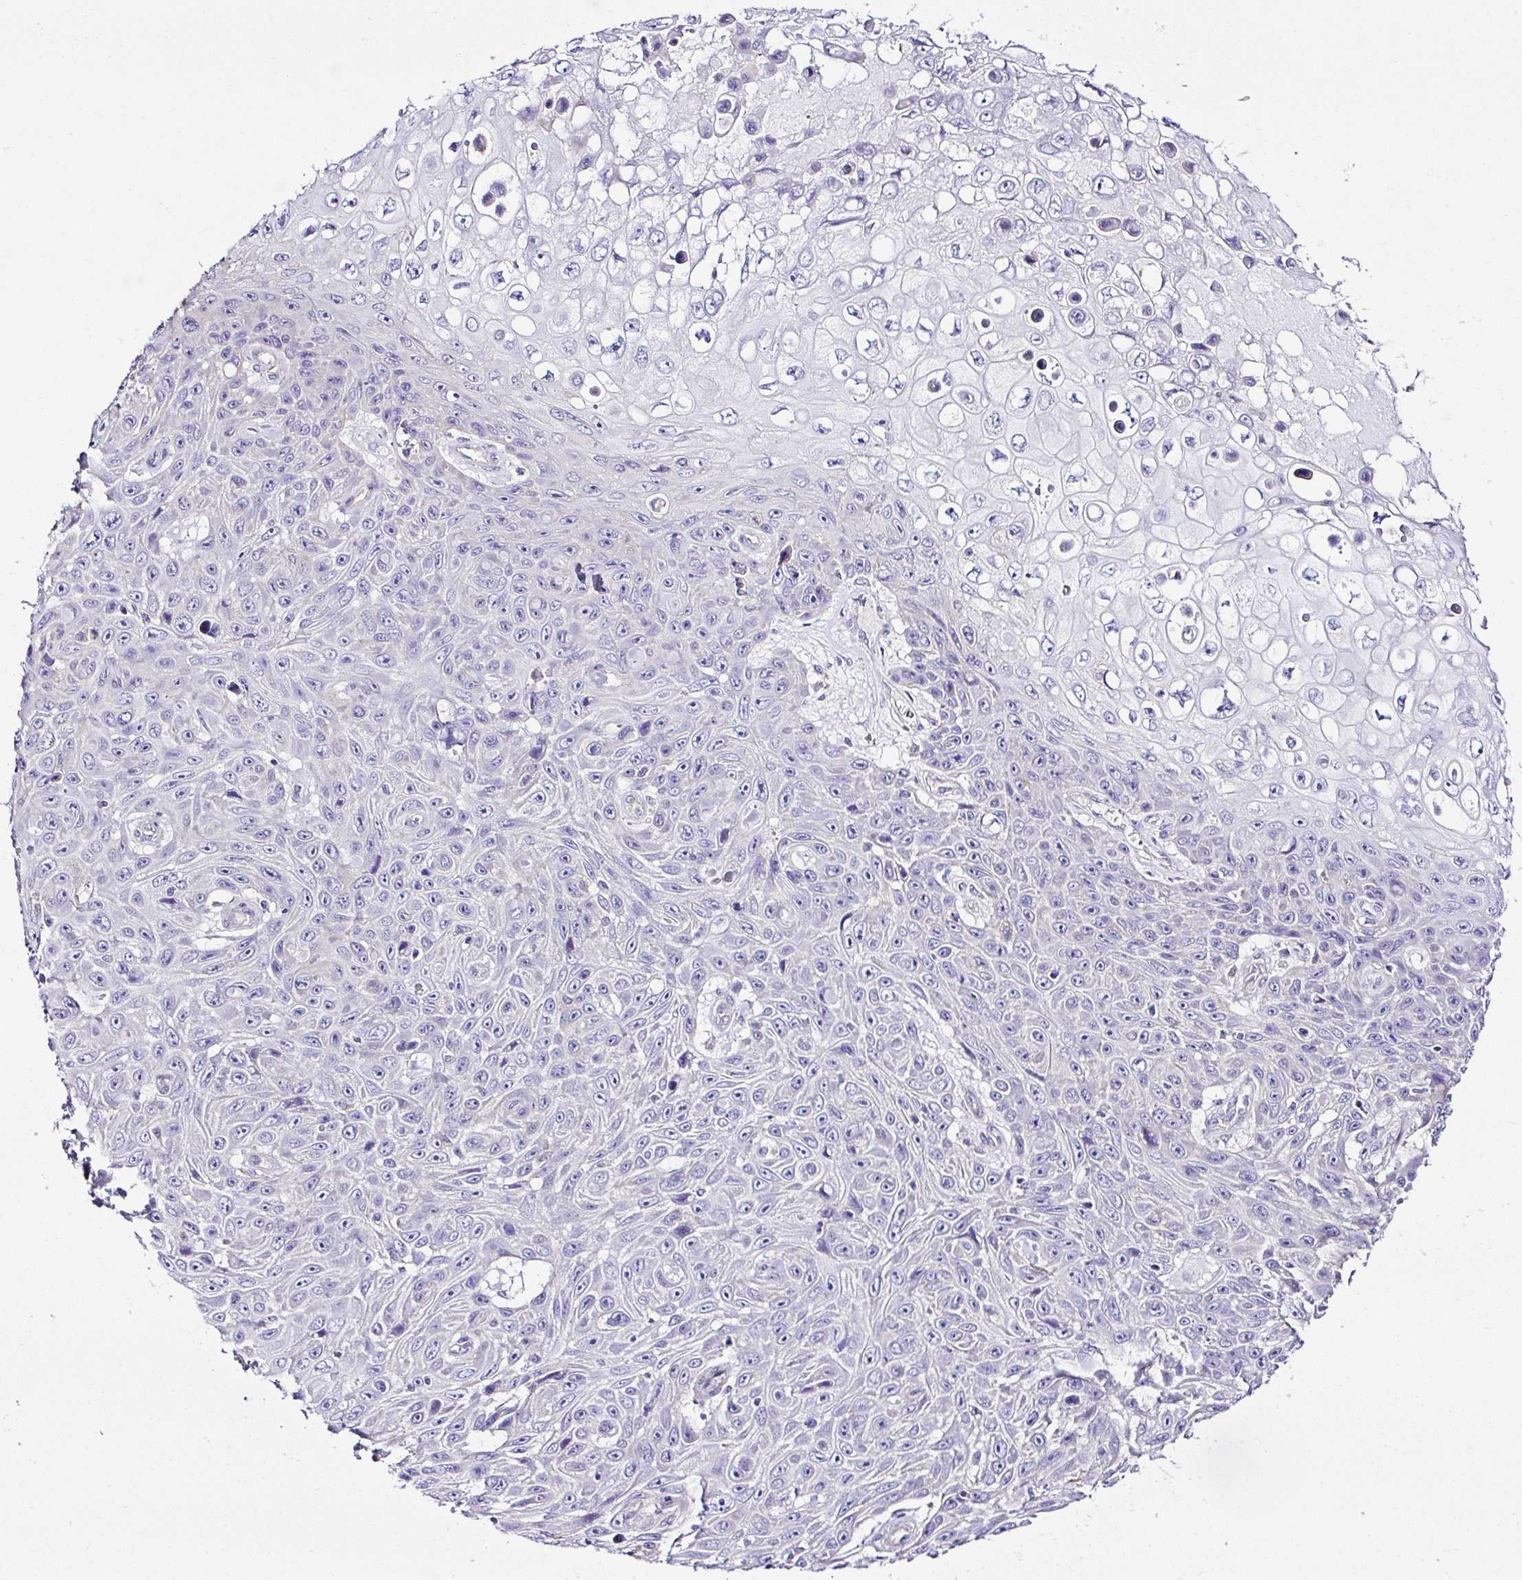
{"staining": {"intensity": "negative", "quantity": "none", "location": "none"}, "tissue": "skin cancer", "cell_type": "Tumor cells", "image_type": "cancer", "snomed": [{"axis": "morphology", "description": "Squamous cell carcinoma, NOS"}, {"axis": "topography", "description": "Skin"}], "caption": "An IHC image of skin cancer is shown. There is no staining in tumor cells of skin cancer.", "gene": "OR4P4", "patient": {"sex": "male", "age": 82}}